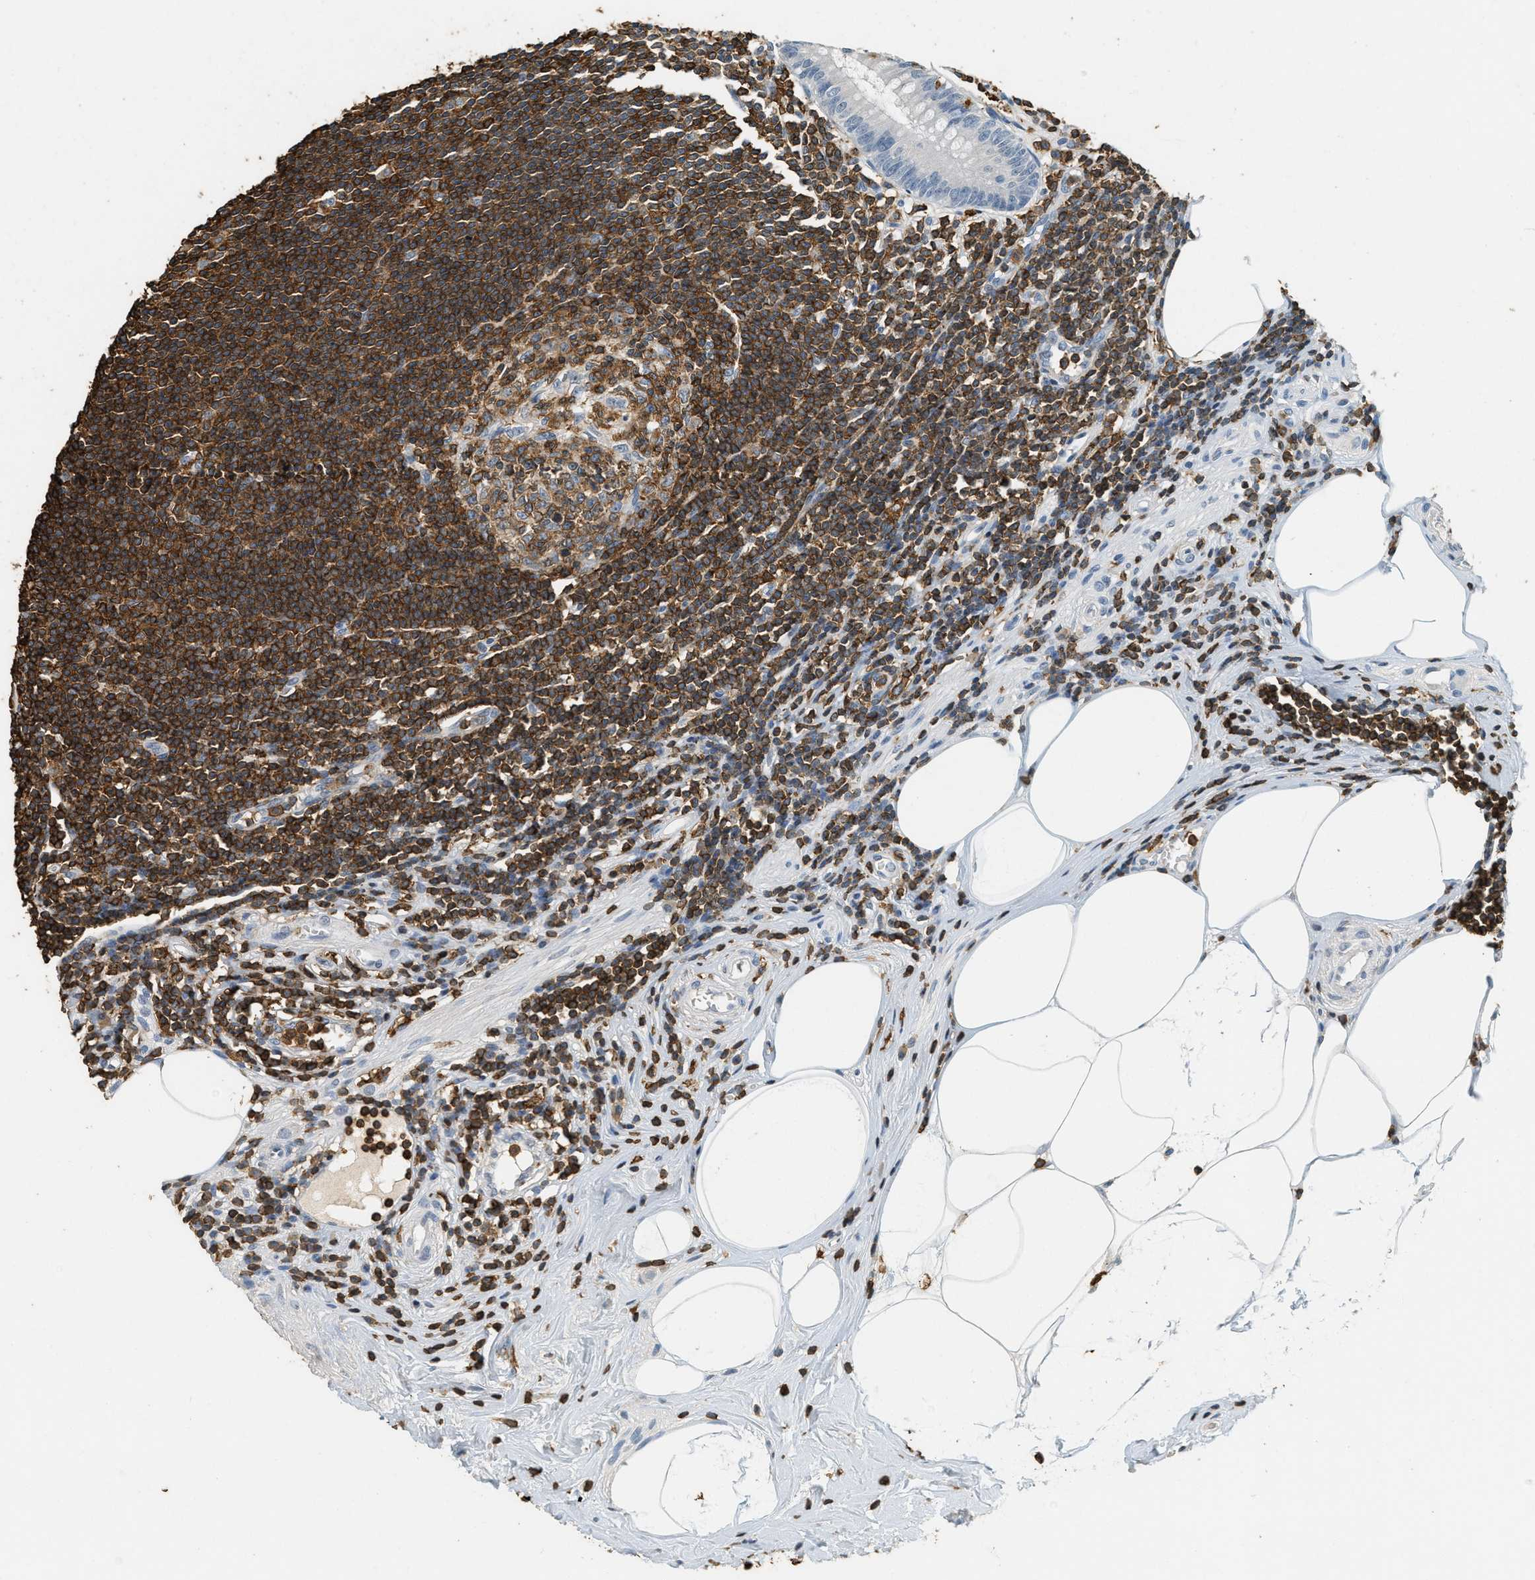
{"staining": {"intensity": "negative", "quantity": "none", "location": "none"}, "tissue": "appendix", "cell_type": "Glandular cells", "image_type": "normal", "snomed": [{"axis": "morphology", "description": "Normal tissue, NOS"}, {"axis": "topography", "description": "Appendix"}], "caption": "Appendix was stained to show a protein in brown. There is no significant staining in glandular cells. (DAB immunohistochemistry visualized using brightfield microscopy, high magnification).", "gene": "LSP1", "patient": {"sex": "female", "age": 50}}